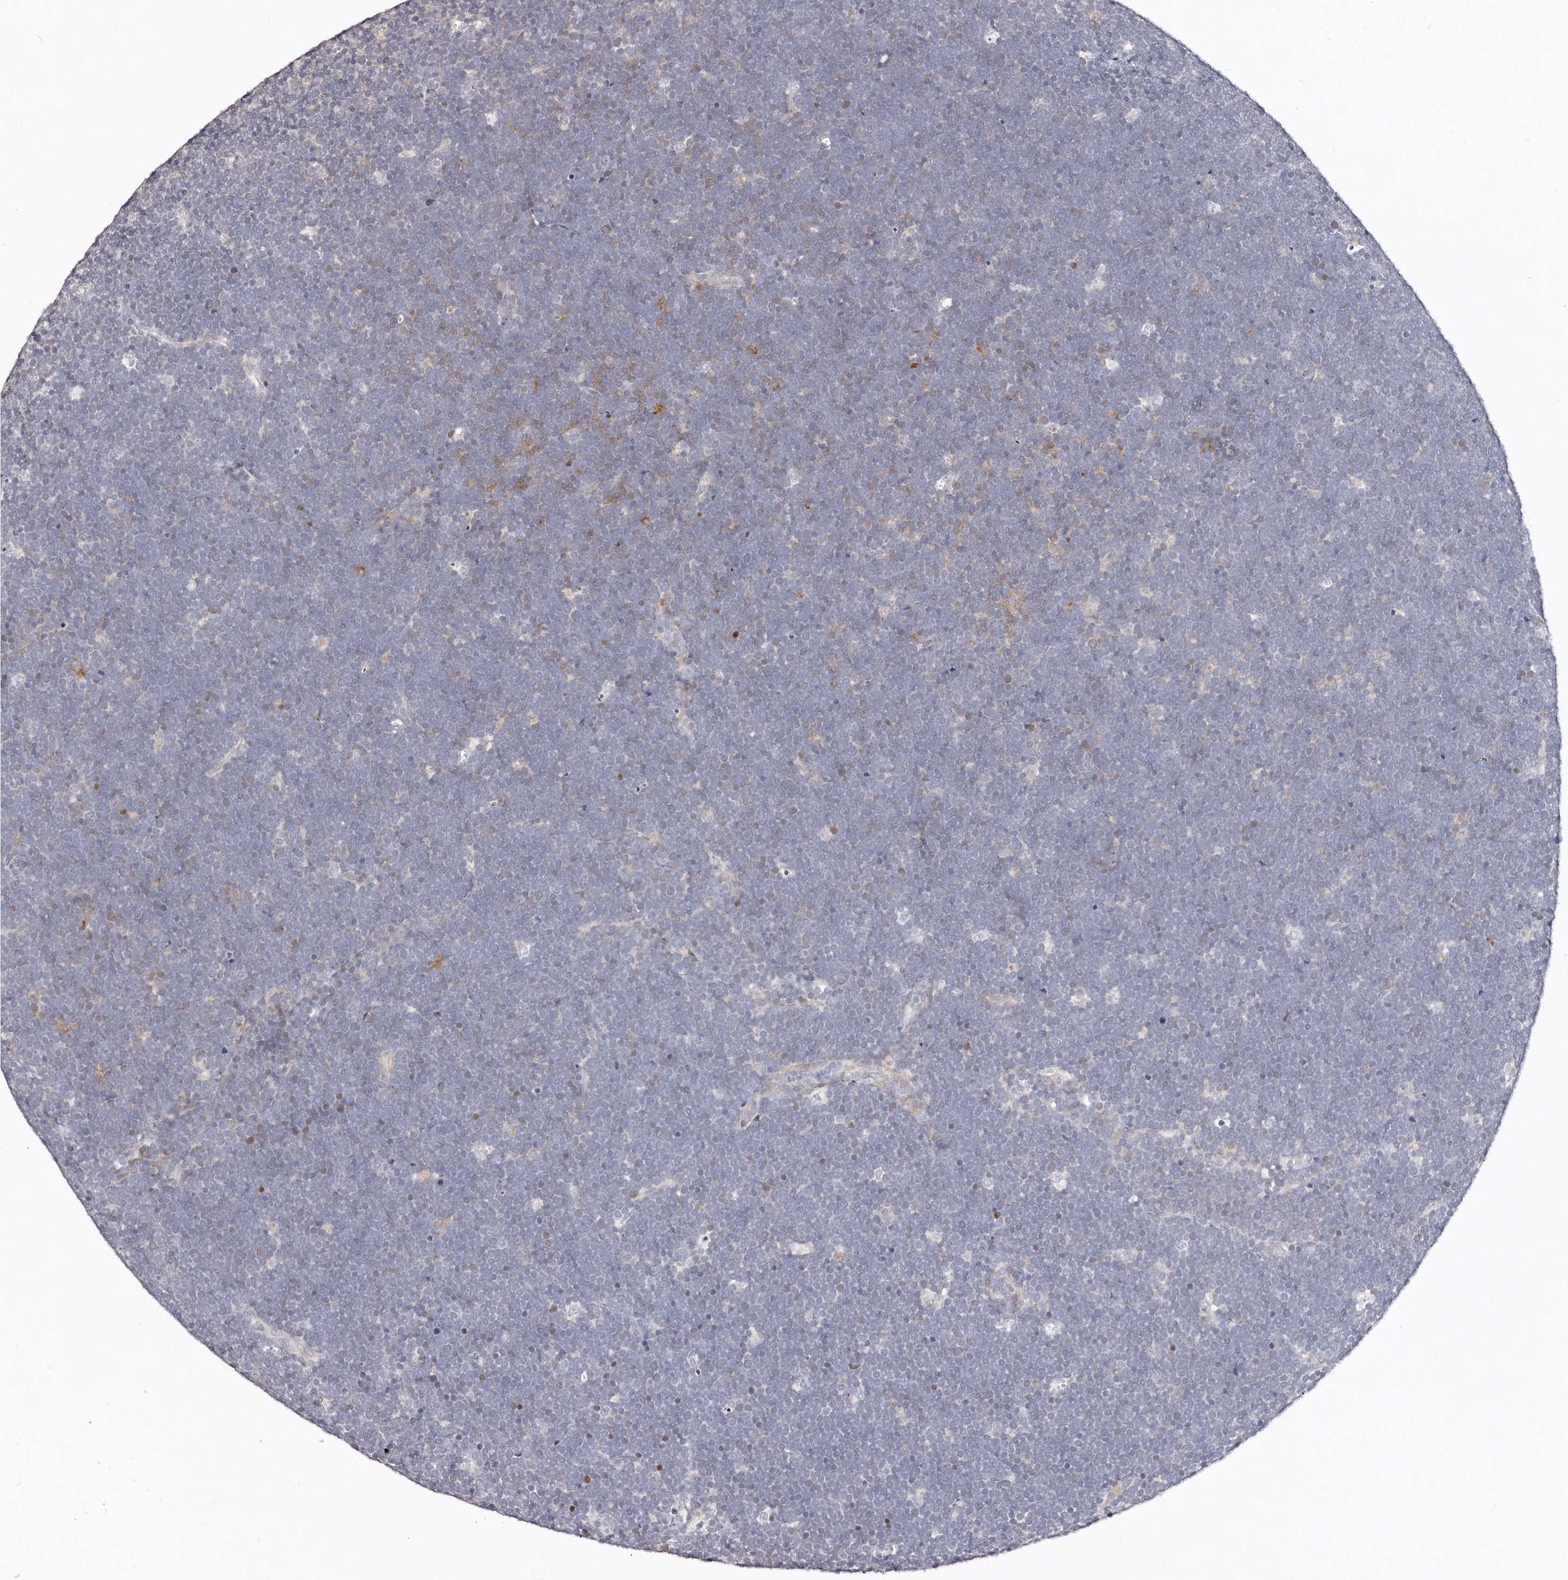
{"staining": {"intensity": "negative", "quantity": "none", "location": "none"}, "tissue": "lymphoma", "cell_type": "Tumor cells", "image_type": "cancer", "snomed": [{"axis": "morphology", "description": "Malignant lymphoma, non-Hodgkin's type, High grade"}, {"axis": "topography", "description": "Lymph node"}], "caption": "Human malignant lymphoma, non-Hodgkin's type (high-grade) stained for a protein using IHC shows no positivity in tumor cells.", "gene": "MRPS33", "patient": {"sex": "male", "age": 13}}